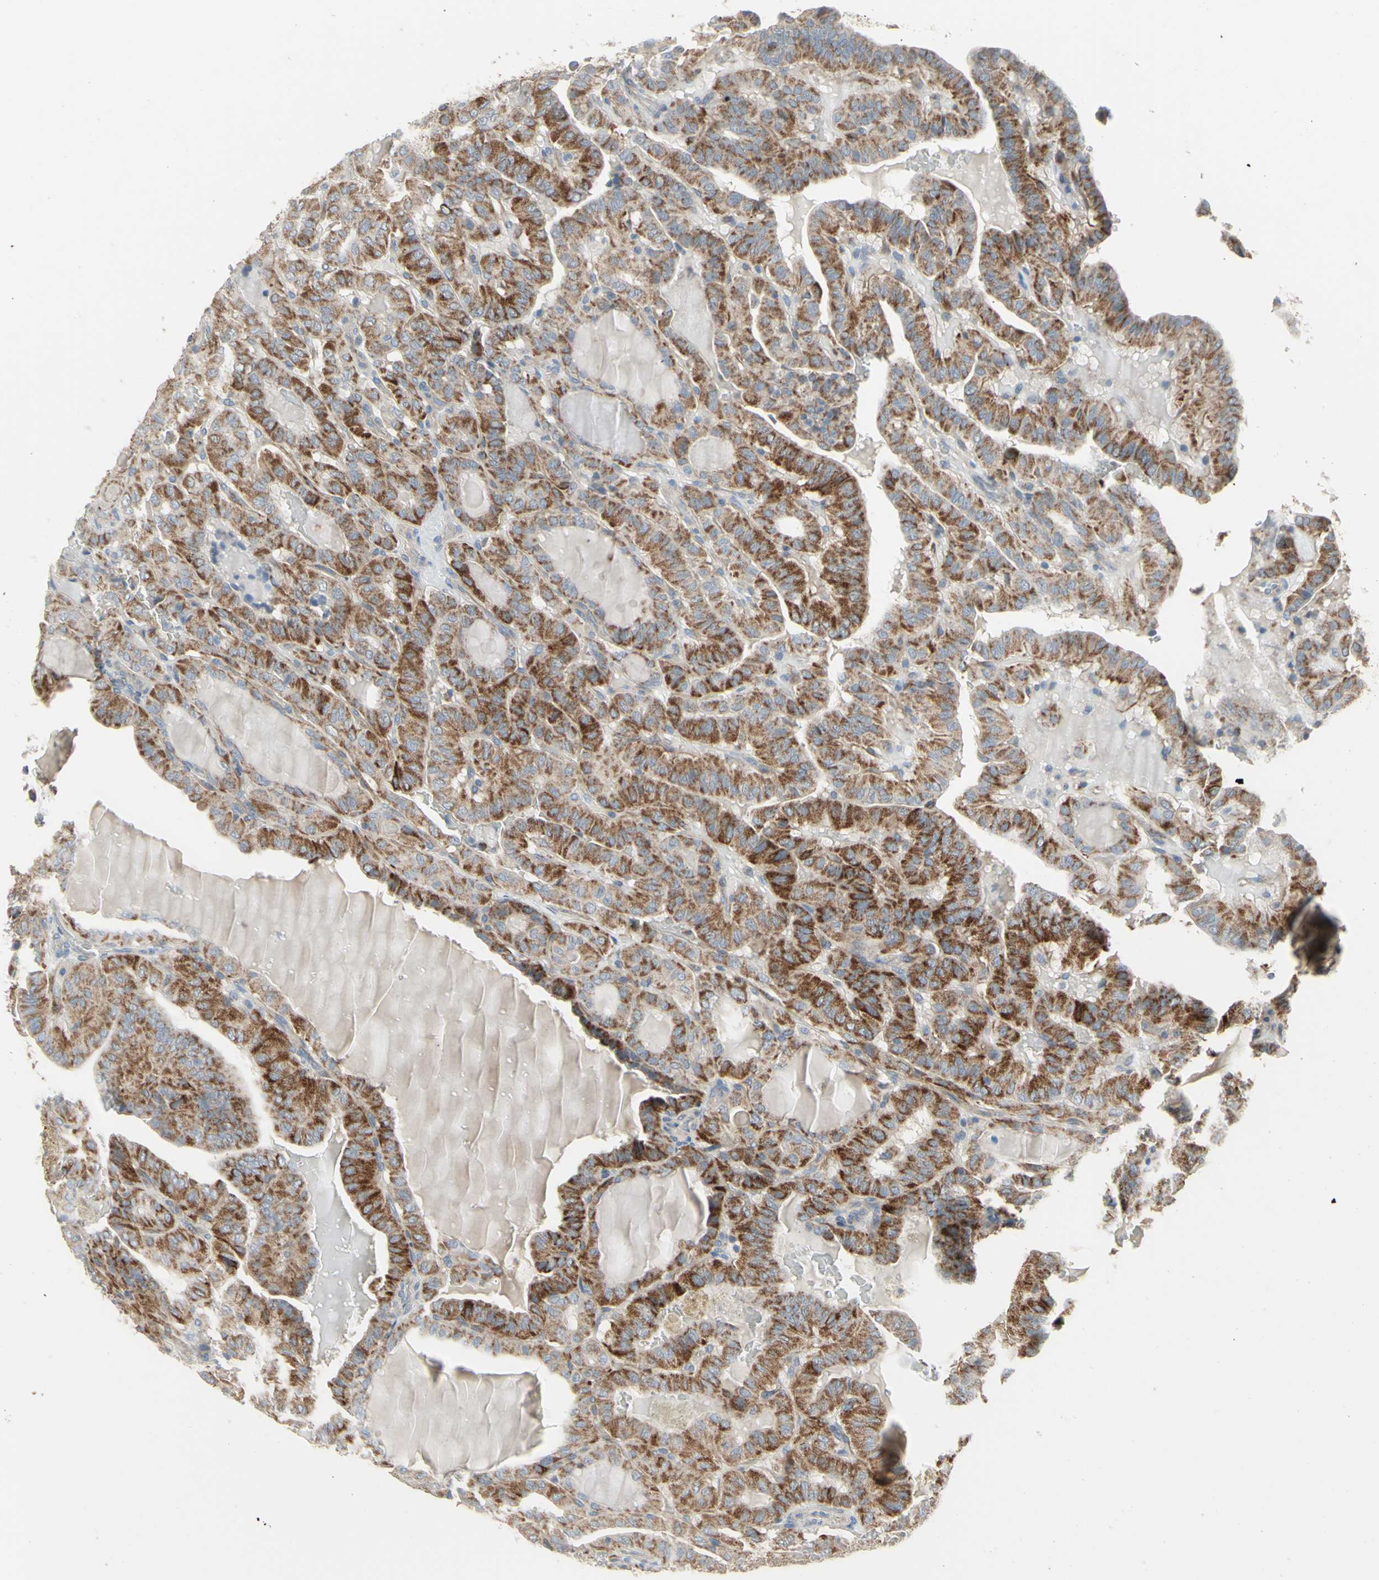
{"staining": {"intensity": "moderate", "quantity": "25%-75%", "location": "cytoplasmic/membranous"}, "tissue": "thyroid cancer", "cell_type": "Tumor cells", "image_type": "cancer", "snomed": [{"axis": "morphology", "description": "Papillary adenocarcinoma, NOS"}, {"axis": "topography", "description": "Thyroid gland"}], "caption": "IHC (DAB (3,3'-diaminobenzidine)) staining of papillary adenocarcinoma (thyroid) shows moderate cytoplasmic/membranous protein positivity in approximately 25%-75% of tumor cells.", "gene": "FAM171B", "patient": {"sex": "male", "age": 77}}